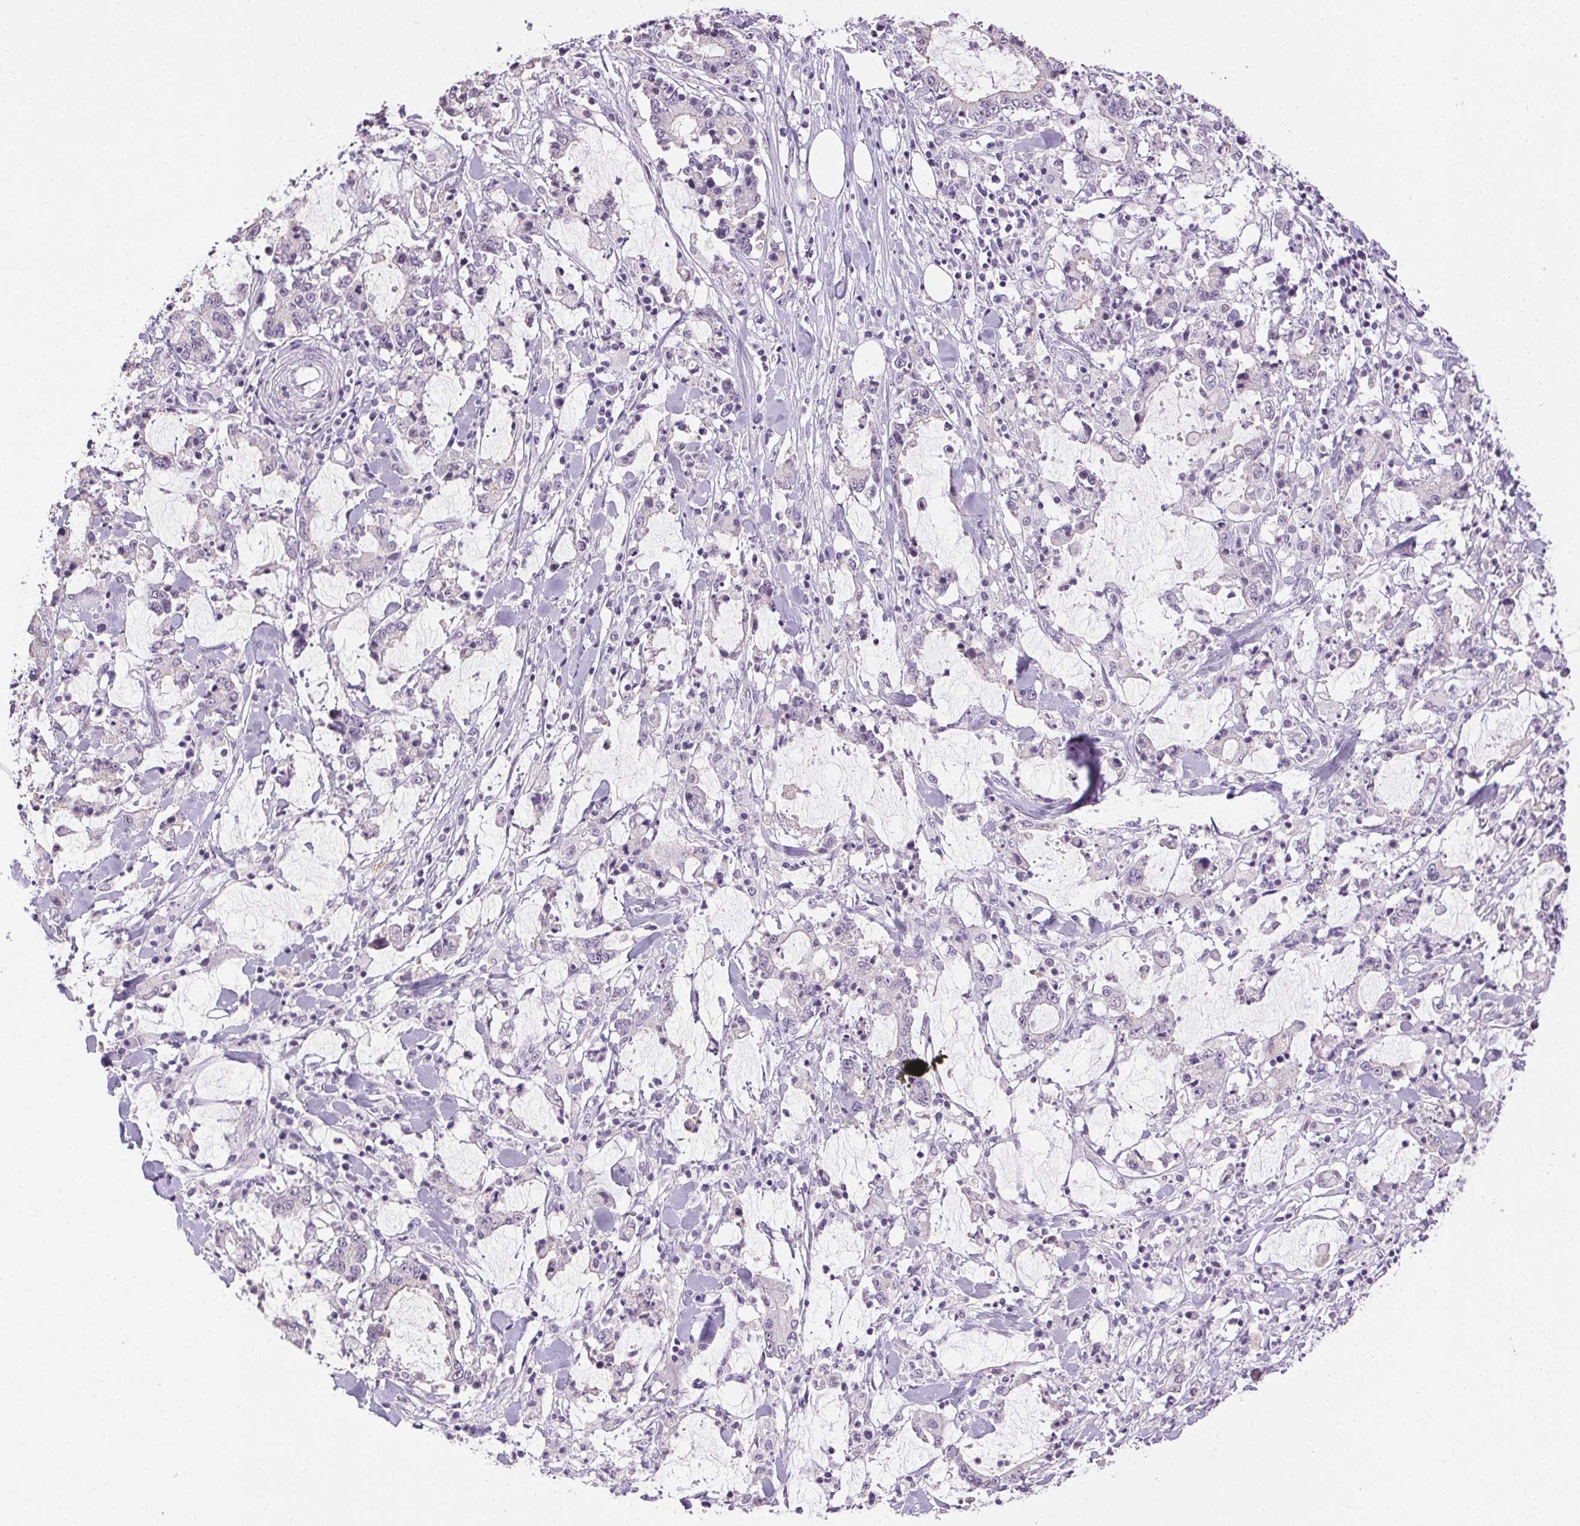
{"staining": {"intensity": "negative", "quantity": "none", "location": "none"}, "tissue": "stomach cancer", "cell_type": "Tumor cells", "image_type": "cancer", "snomed": [{"axis": "morphology", "description": "Adenocarcinoma, NOS"}, {"axis": "topography", "description": "Stomach, upper"}], "caption": "The image exhibits no staining of tumor cells in stomach cancer (adenocarcinoma).", "gene": "CLDN10", "patient": {"sex": "male", "age": 68}}